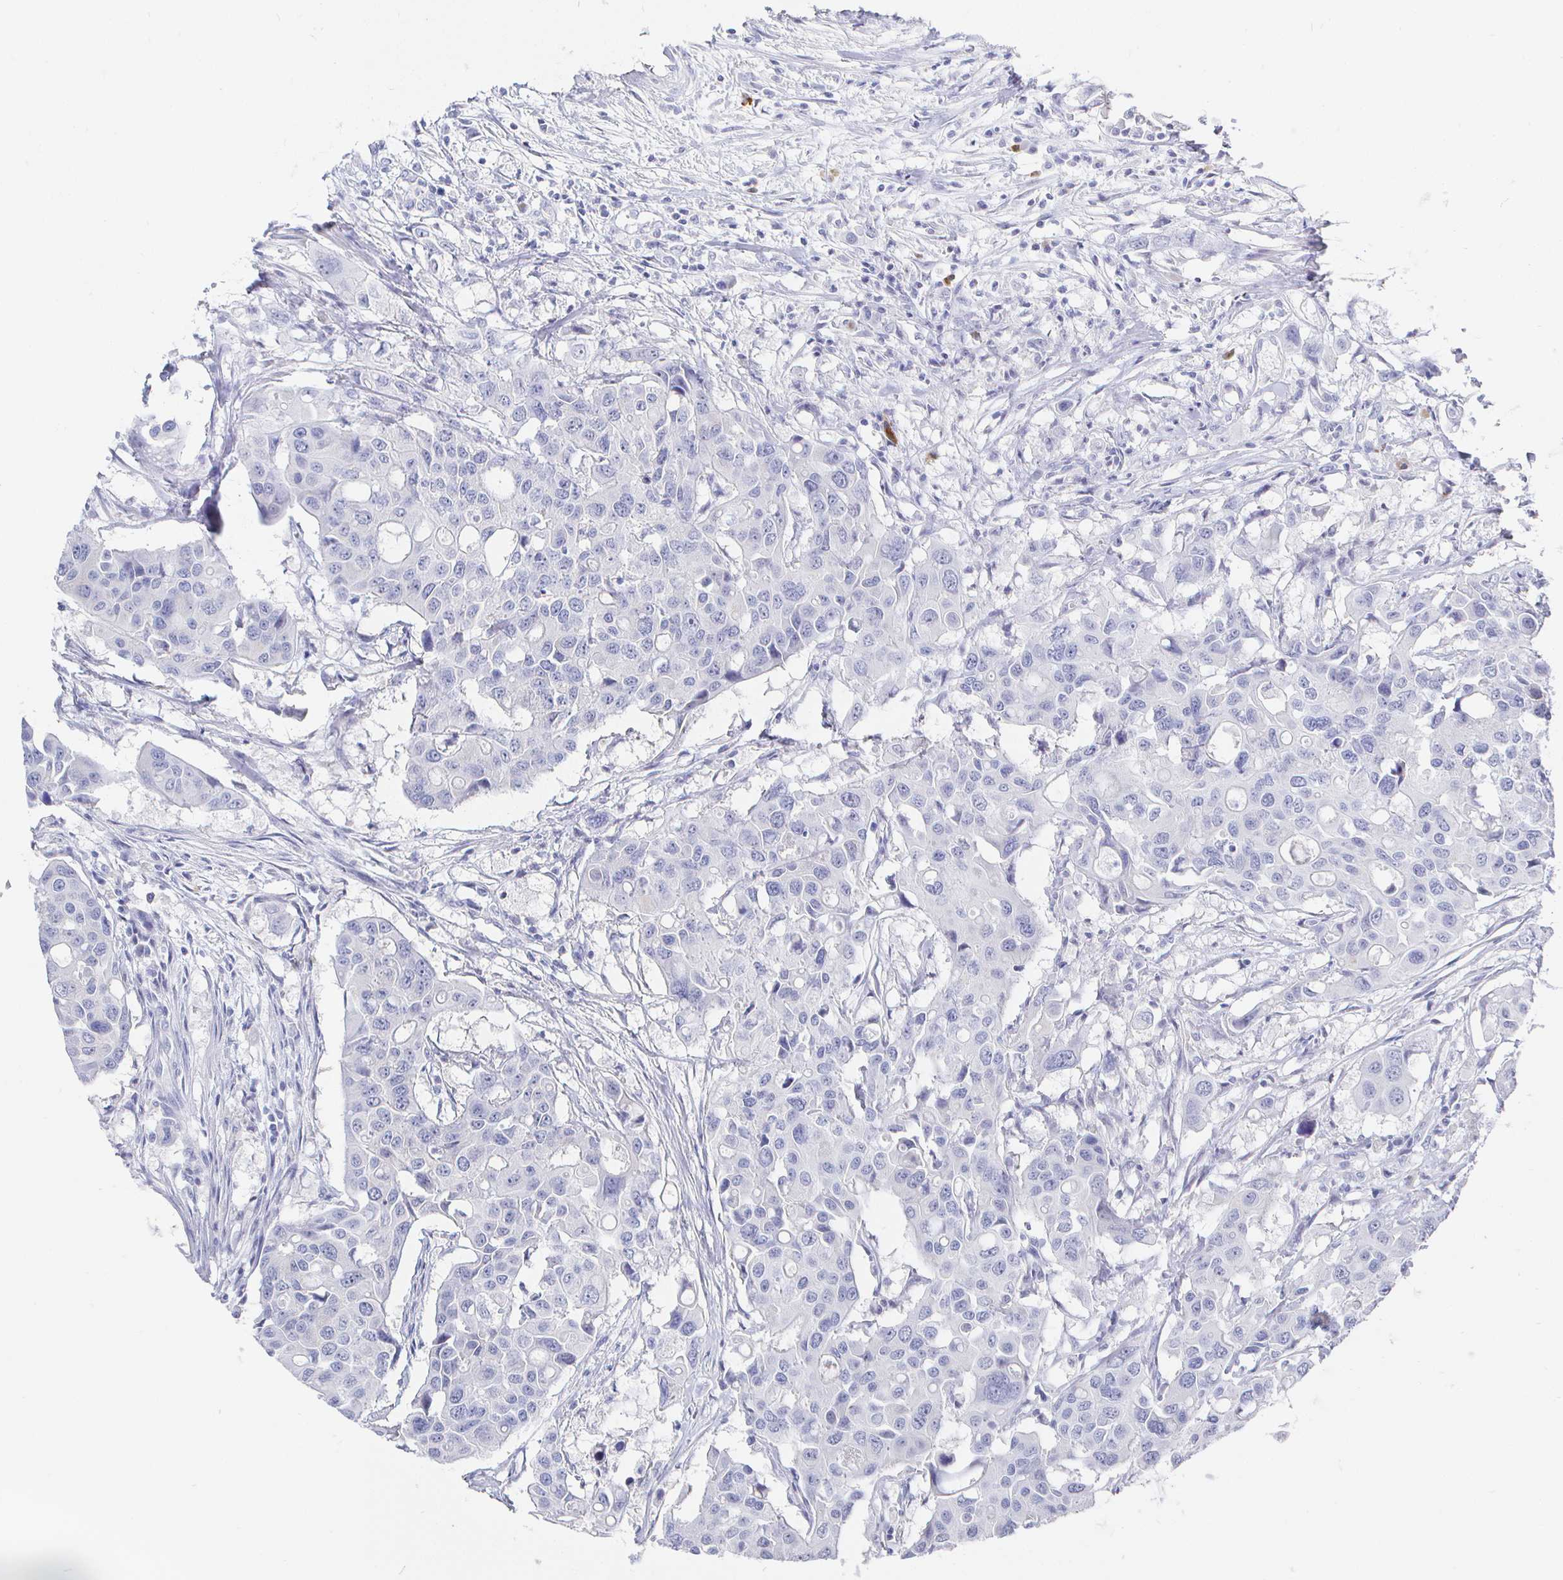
{"staining": {"intensity": "negative", "quantity": "none", "location": "none"}, "tissue": "colorectal cancer", "cell_type": "Tumor cells", "image_type": "cancer", "snomed": [{"axis": "morphology", "description": "Adenocarcinoma, NOS"}, {"axis": "topography", "description": "Colon"}], "caption": "Image shows no significant protein positivity in tumor cells of colorectal cancer. (DAB (3,3'-diaminobenzidine) immunohistochemistry, high magnification).", "gene": "LRRC23", "patient": {"sex": "male", "age": 77}}